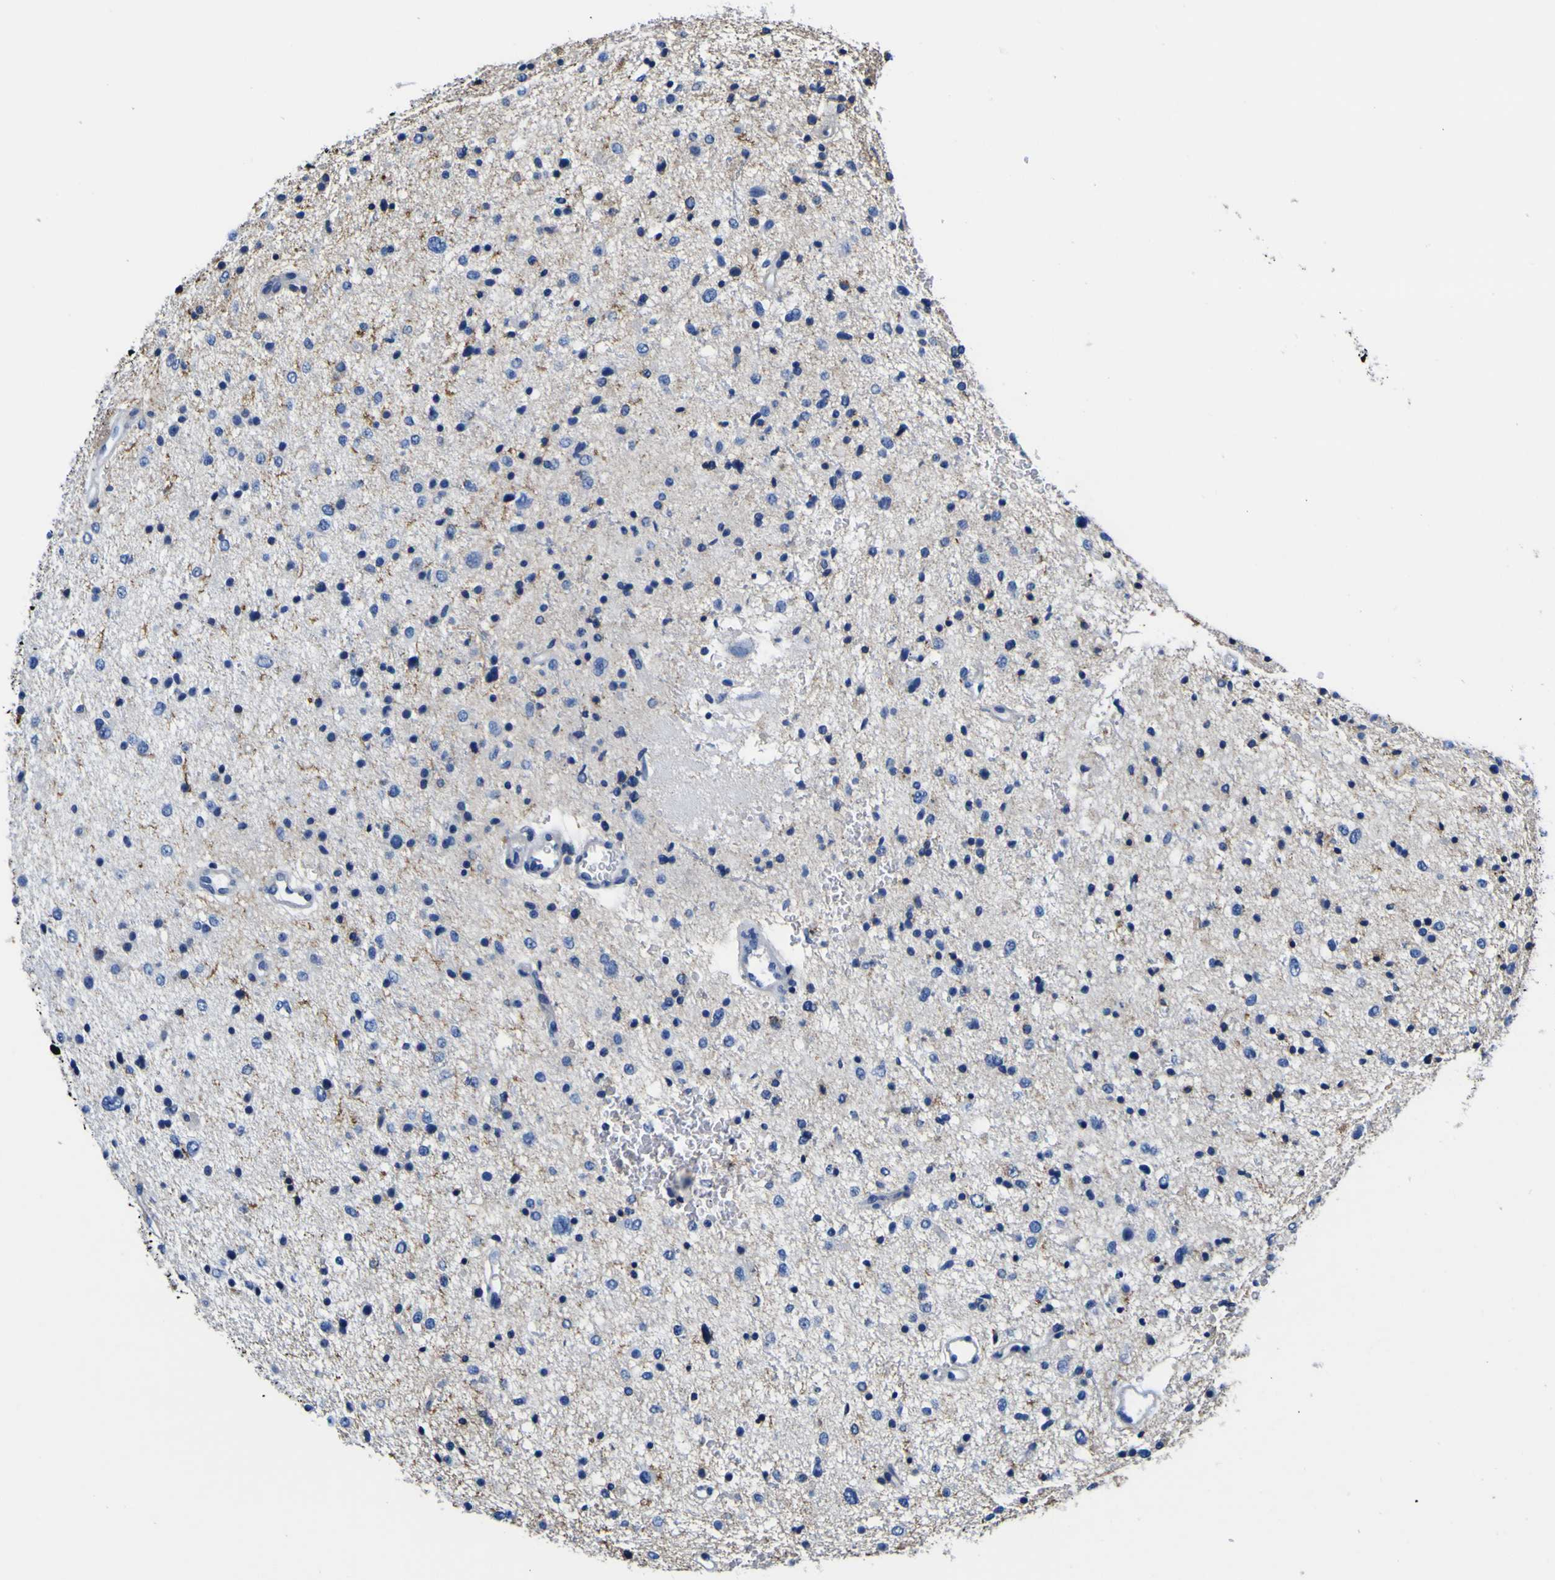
{"staining": {"intensity": "negative", "quantity": "none", "location": "none"}, "tissue": "glioma", "cell_type": "Tumor cells", "image_type": "cancer", "snomed": [{"axis": "morphology", "description": "Glioma, malignant, Low grade"}, {"axis": "topography", "description": "Brain"}], "caption": "There is no significant expression in tumor cells of glioma. (Stains: DAB immunohistochemistry (IHC) with hematoxylin counter stain, Microscopy: brightfield microscopy at high magnification).", "gene": "PXDN", "patient": {"sex": "female", "age": 37}}